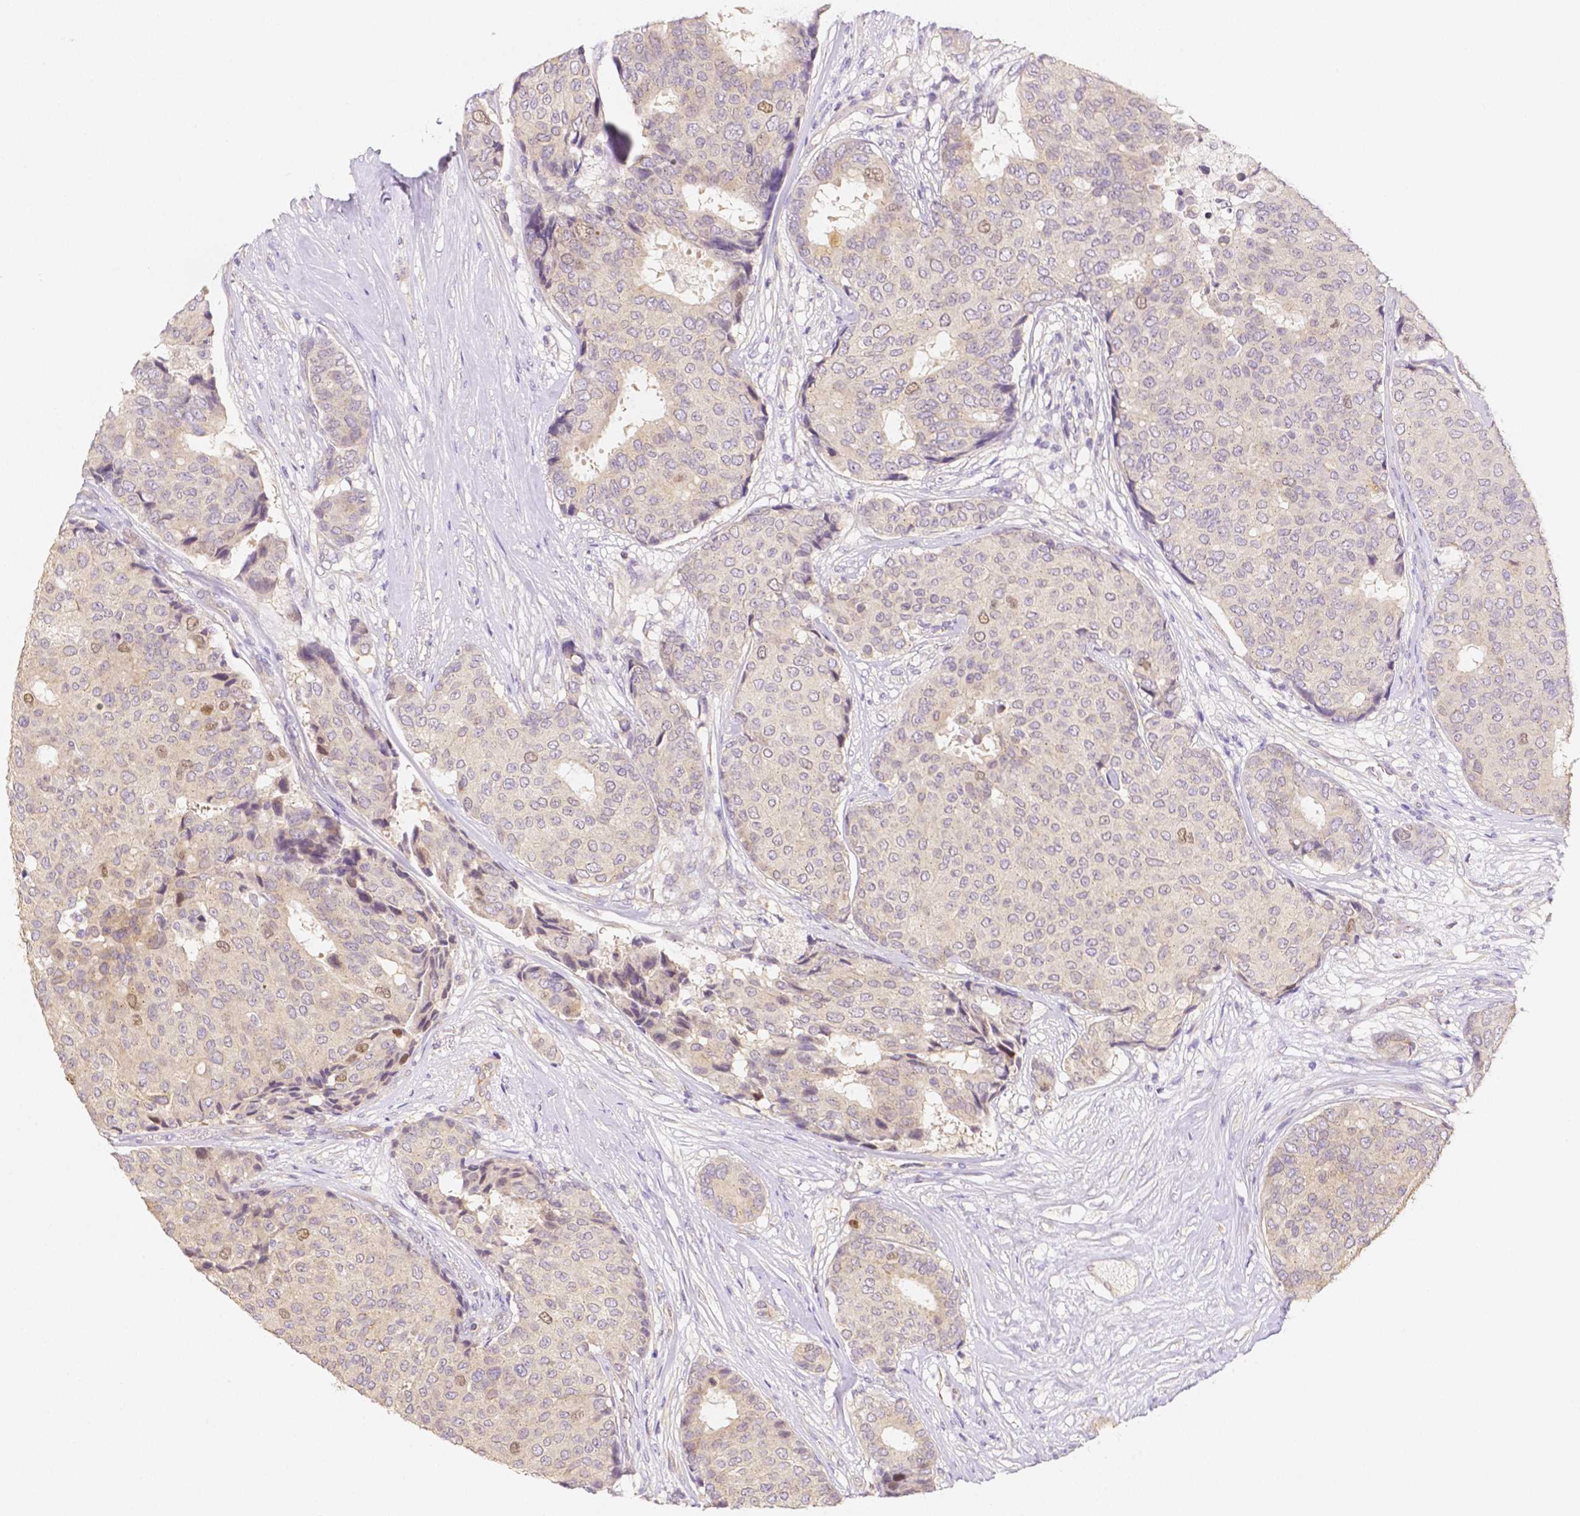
{"staining": {"intensity": "weak", "quantity": "<25%", "location": "nuclear"}, "tissue": "breast cancer", "cell_type": "Tumor cells", "image_type": "cancer", "snomed": [{"axis": "morphology", "description": "Duct carcinoma"}, {"axis": "topography", "description": "Breast"}], "caption": "Breast cancer (invasive ductal carcinoma) was stained to show a protein in brown. There is no significant expression in tumor cells. (Brightfield microscopy of DAB immunohistochemistry (IHC) at high magnification).", "gene": "C10orf67", "patient": {"sex": "female", "age": 75}}